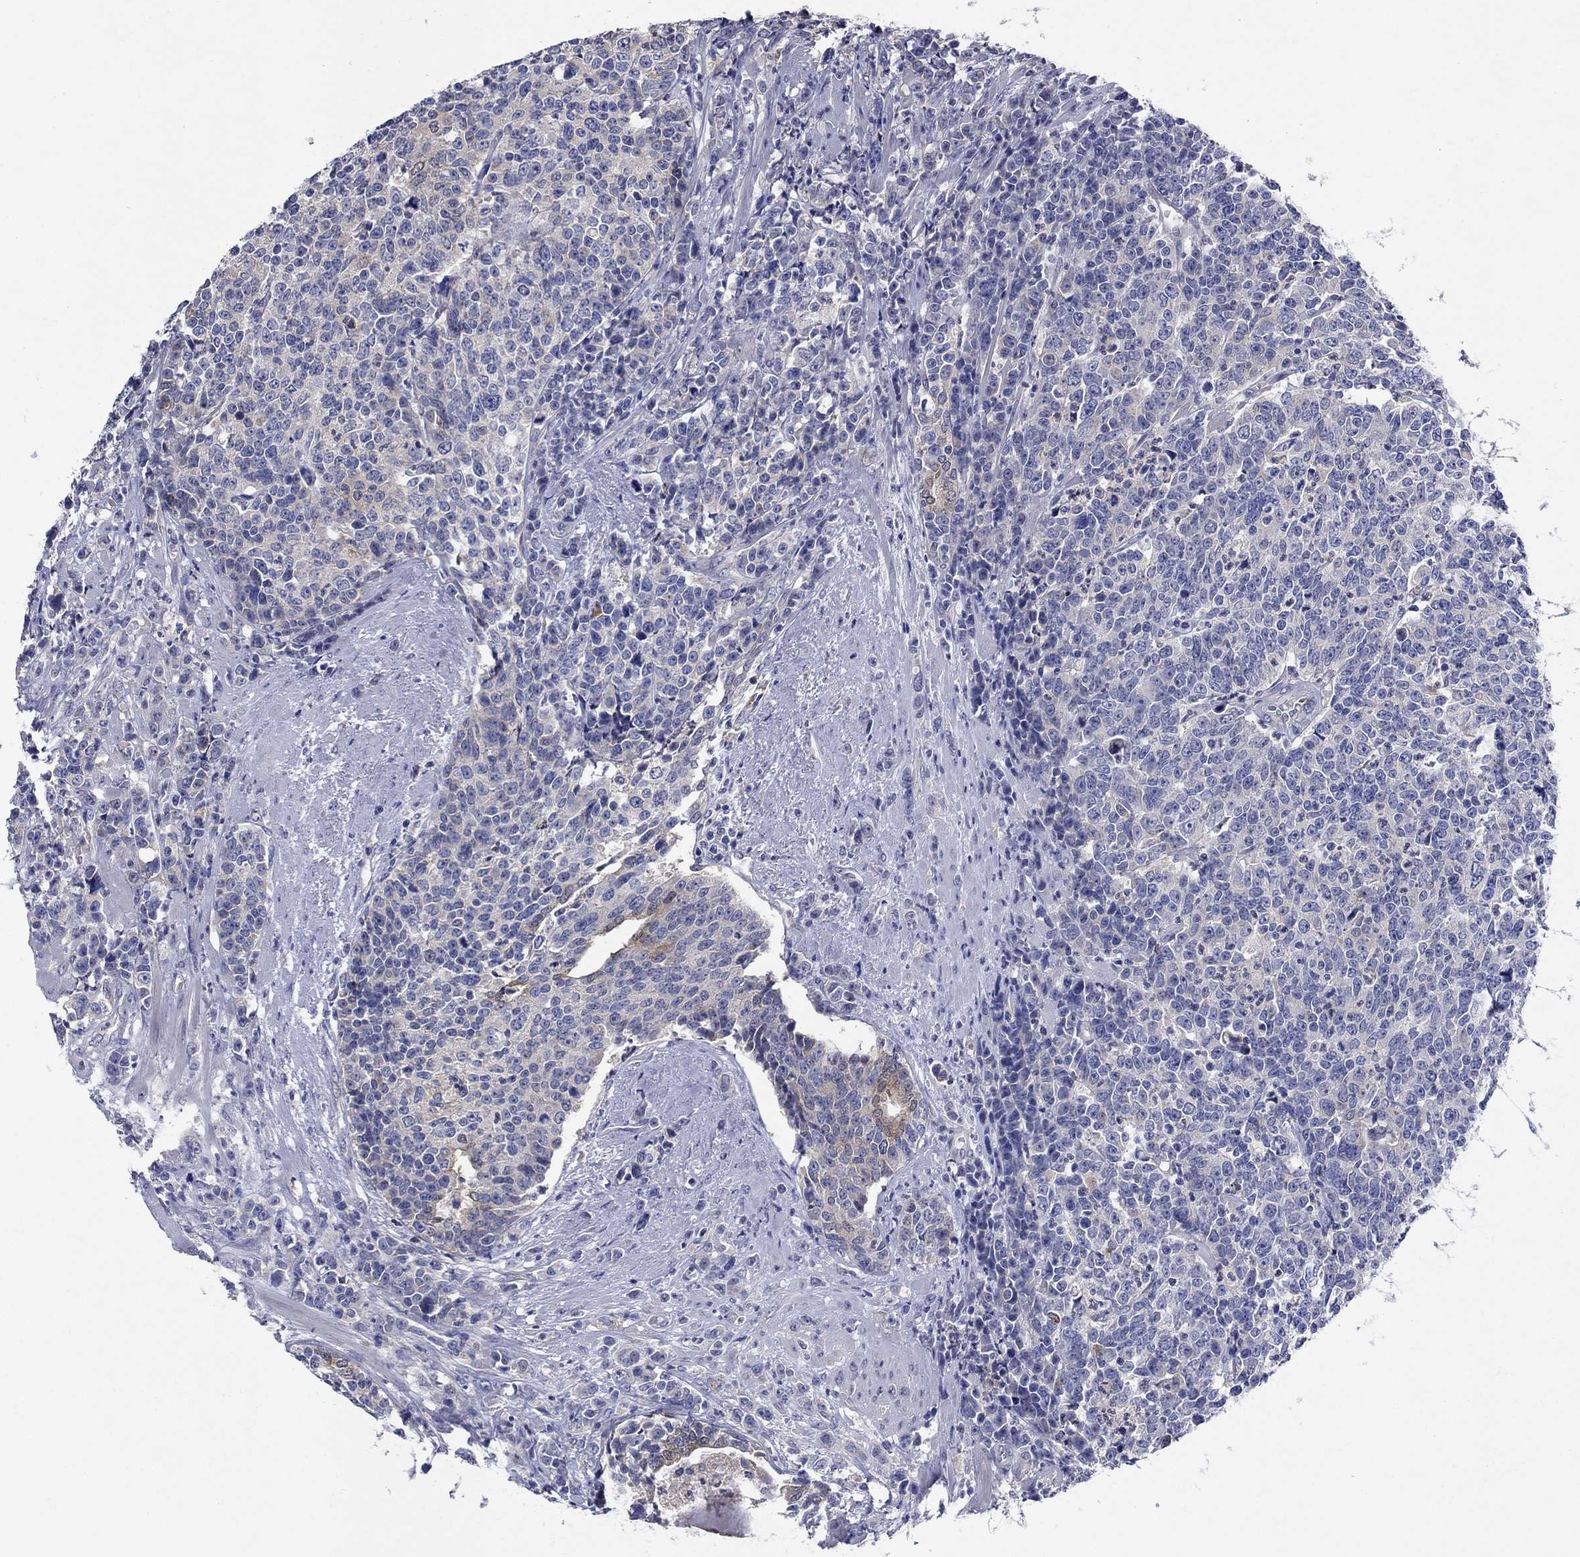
{"staining": {"intensity": "negative", "quantity": "none", "location": "none"}, "tissue": "prostate cancer", "cell_type": "Tumor cells", "image_type": "cancer", "snomed": [{"axis": "morphology", "description": "Adenocarcinoma, NOS"}, {"axis": "topography", "description": "Prostate"}], "caption": "This is a micrograph of immunohistochemistry staining of adenocarcinoma (prostate), which shows no positivity in tumor cells.", "gene": "SULT2B1", "patient": {"sex": "male", "age": 67}}